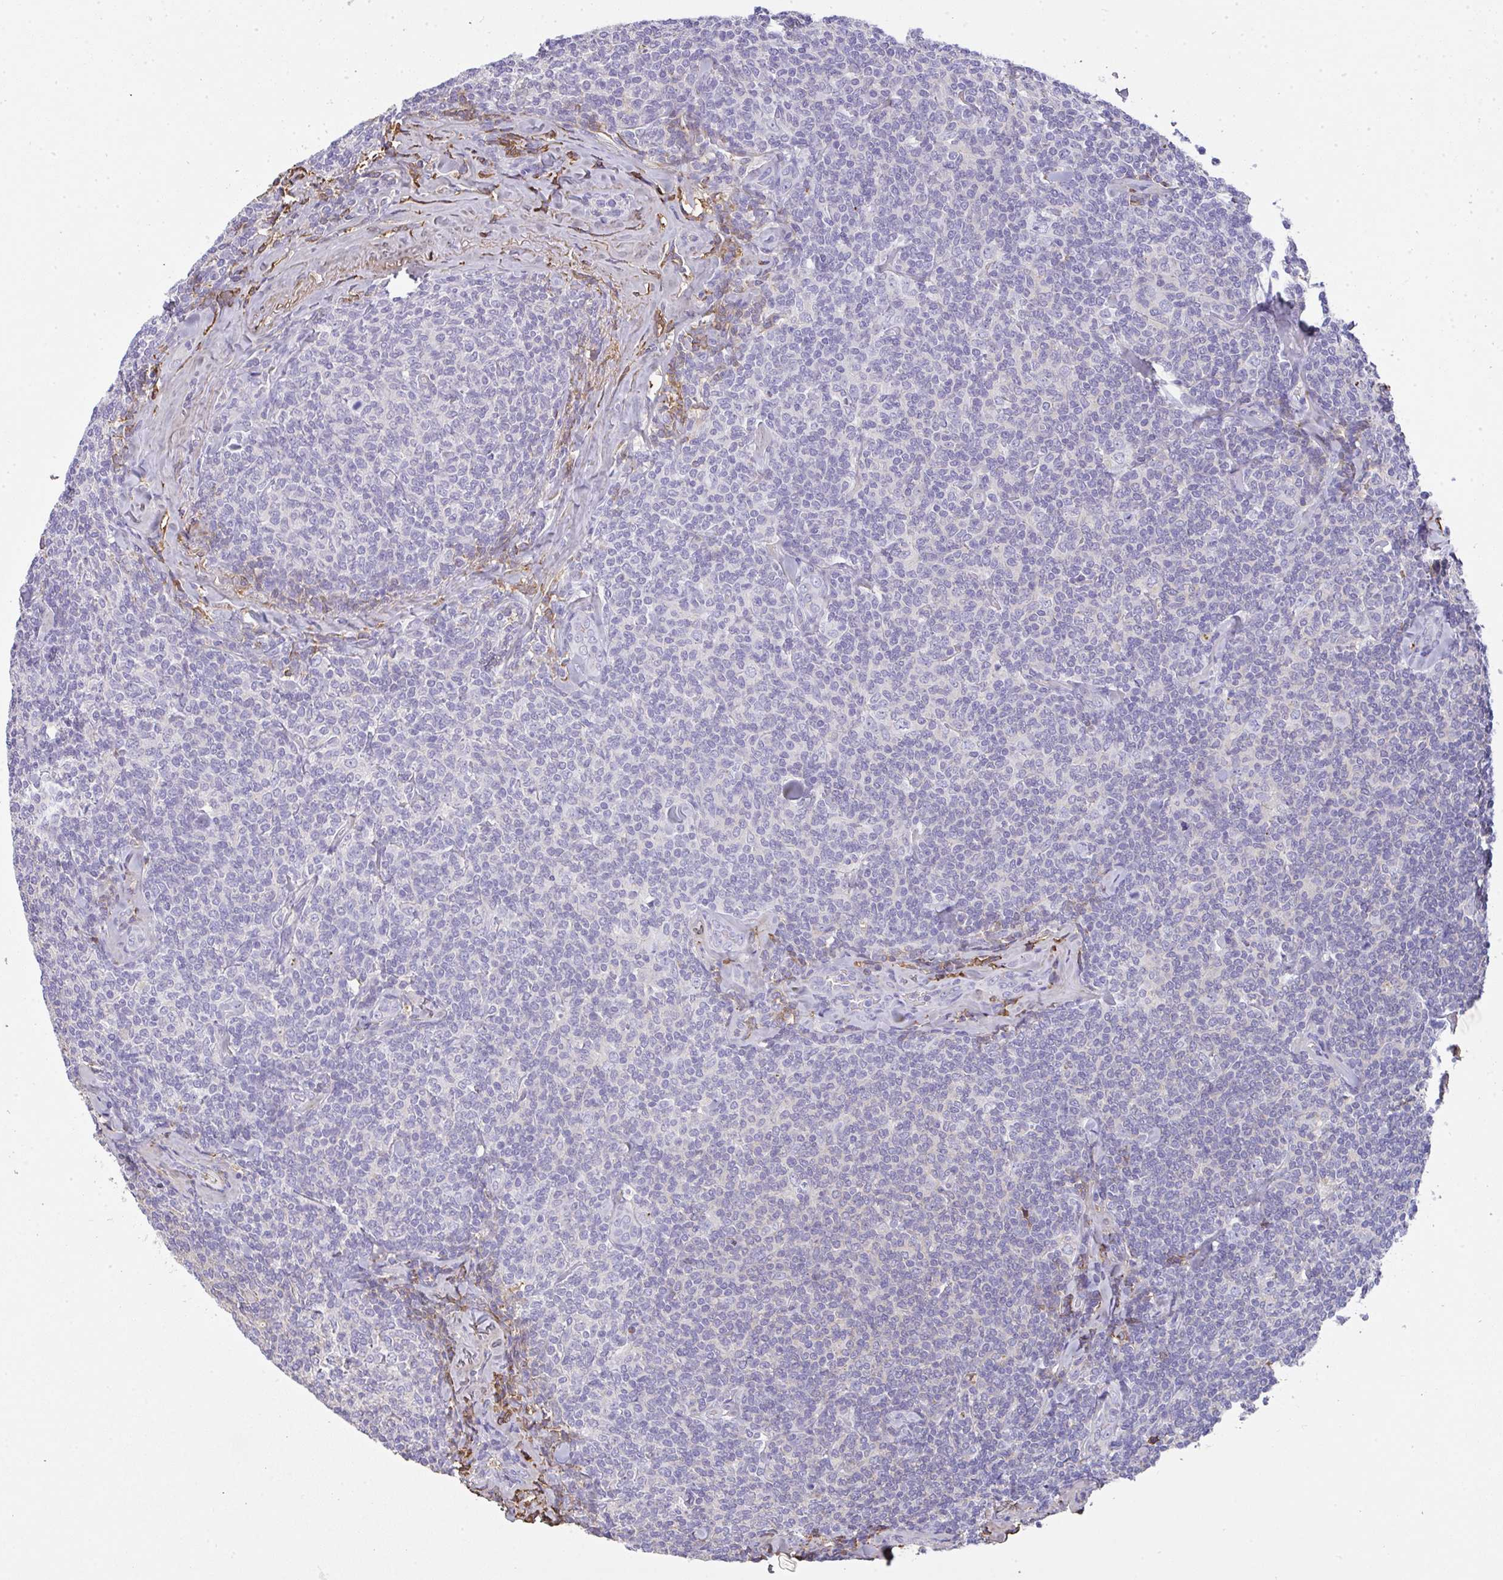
{"staining": {"intensity": "negative", "quantity": "none", "location": "none"}, "tissue": "lymphoma", "cell_type": "Tumor cells", "image_type": "cancer", "snomed": [{"axis": "morphology", "description": "Malignant lymphoma, non-Hodgkin's type, Low grade"}, {"axis": "topography", "description": "Lymph node"}], "caption": "Immunohistochemical staining of malignant lymphoma, non-Hodgkin's type (low-grade) demonstrates no significant positivity in tumor cells.", "gene": "SMYD5", "patient": {"sex": "female", "age": 56}}